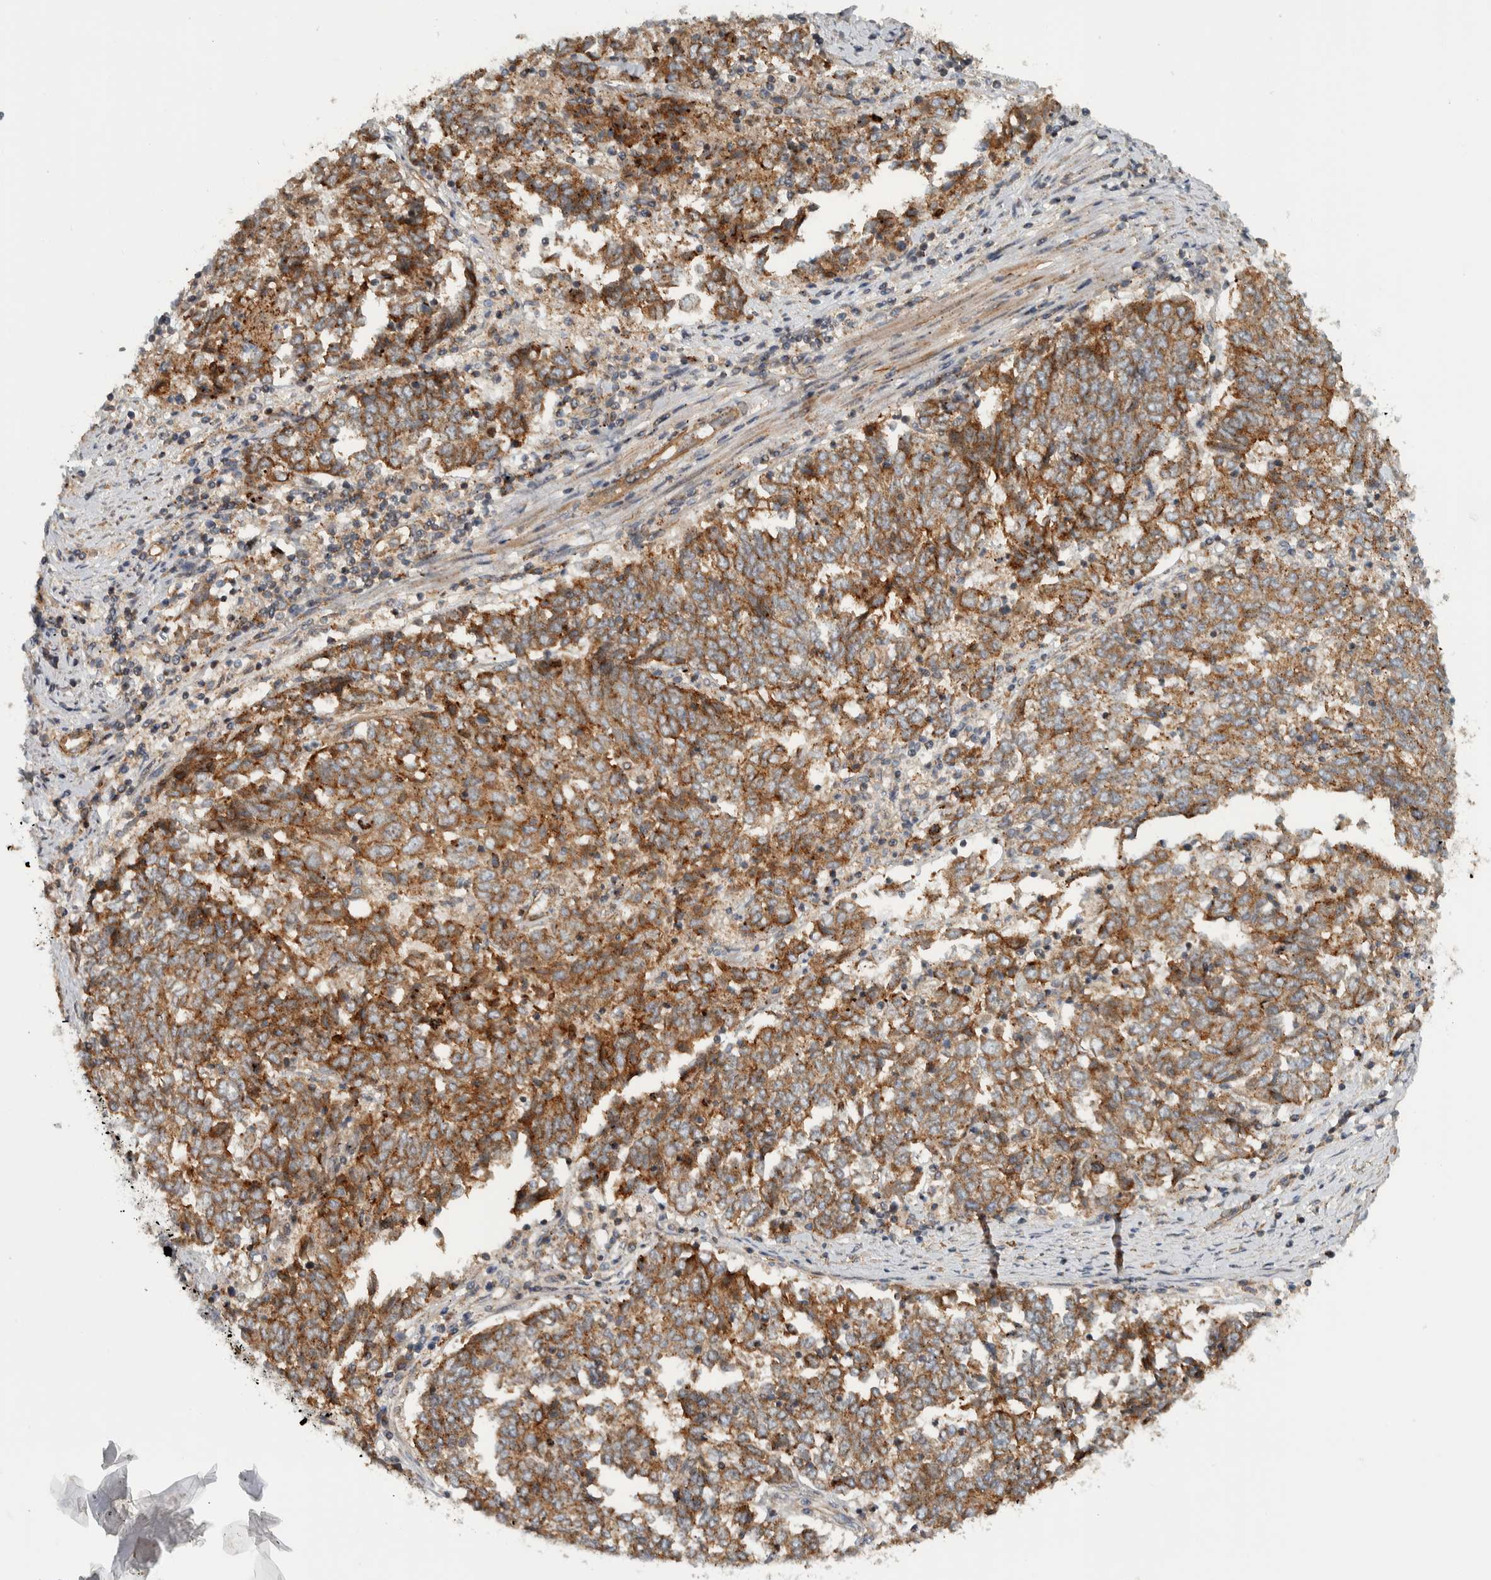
{"staining": {"intensity": "moderate", "quantity": ">75%", "location": "cytoplasmic/membranous"}, "tissue": "endometrial cancer", "cell_type": "Tumor cells", "image_type": "cancer", "snomed": [{"axis": "morphology", "description": "Adenocarcinoma, NOS"}, {"axis": "topography", "description": "Endometrium"}], "caption": "Immunohistochemical staining of human endometrial cancer exhibits moderate cytoplasmic/membranous protein positivity in about >75% of tumor cells. The staining was performed using DAB (3,3'-diaminobenzidine) to visualize the protein expression in brown, while the nuclei were stained in blue with hematoxylin (Magnification: 20x).", "gene": "TBC1D31", "patient": {"sex": "female", "age": 80}}